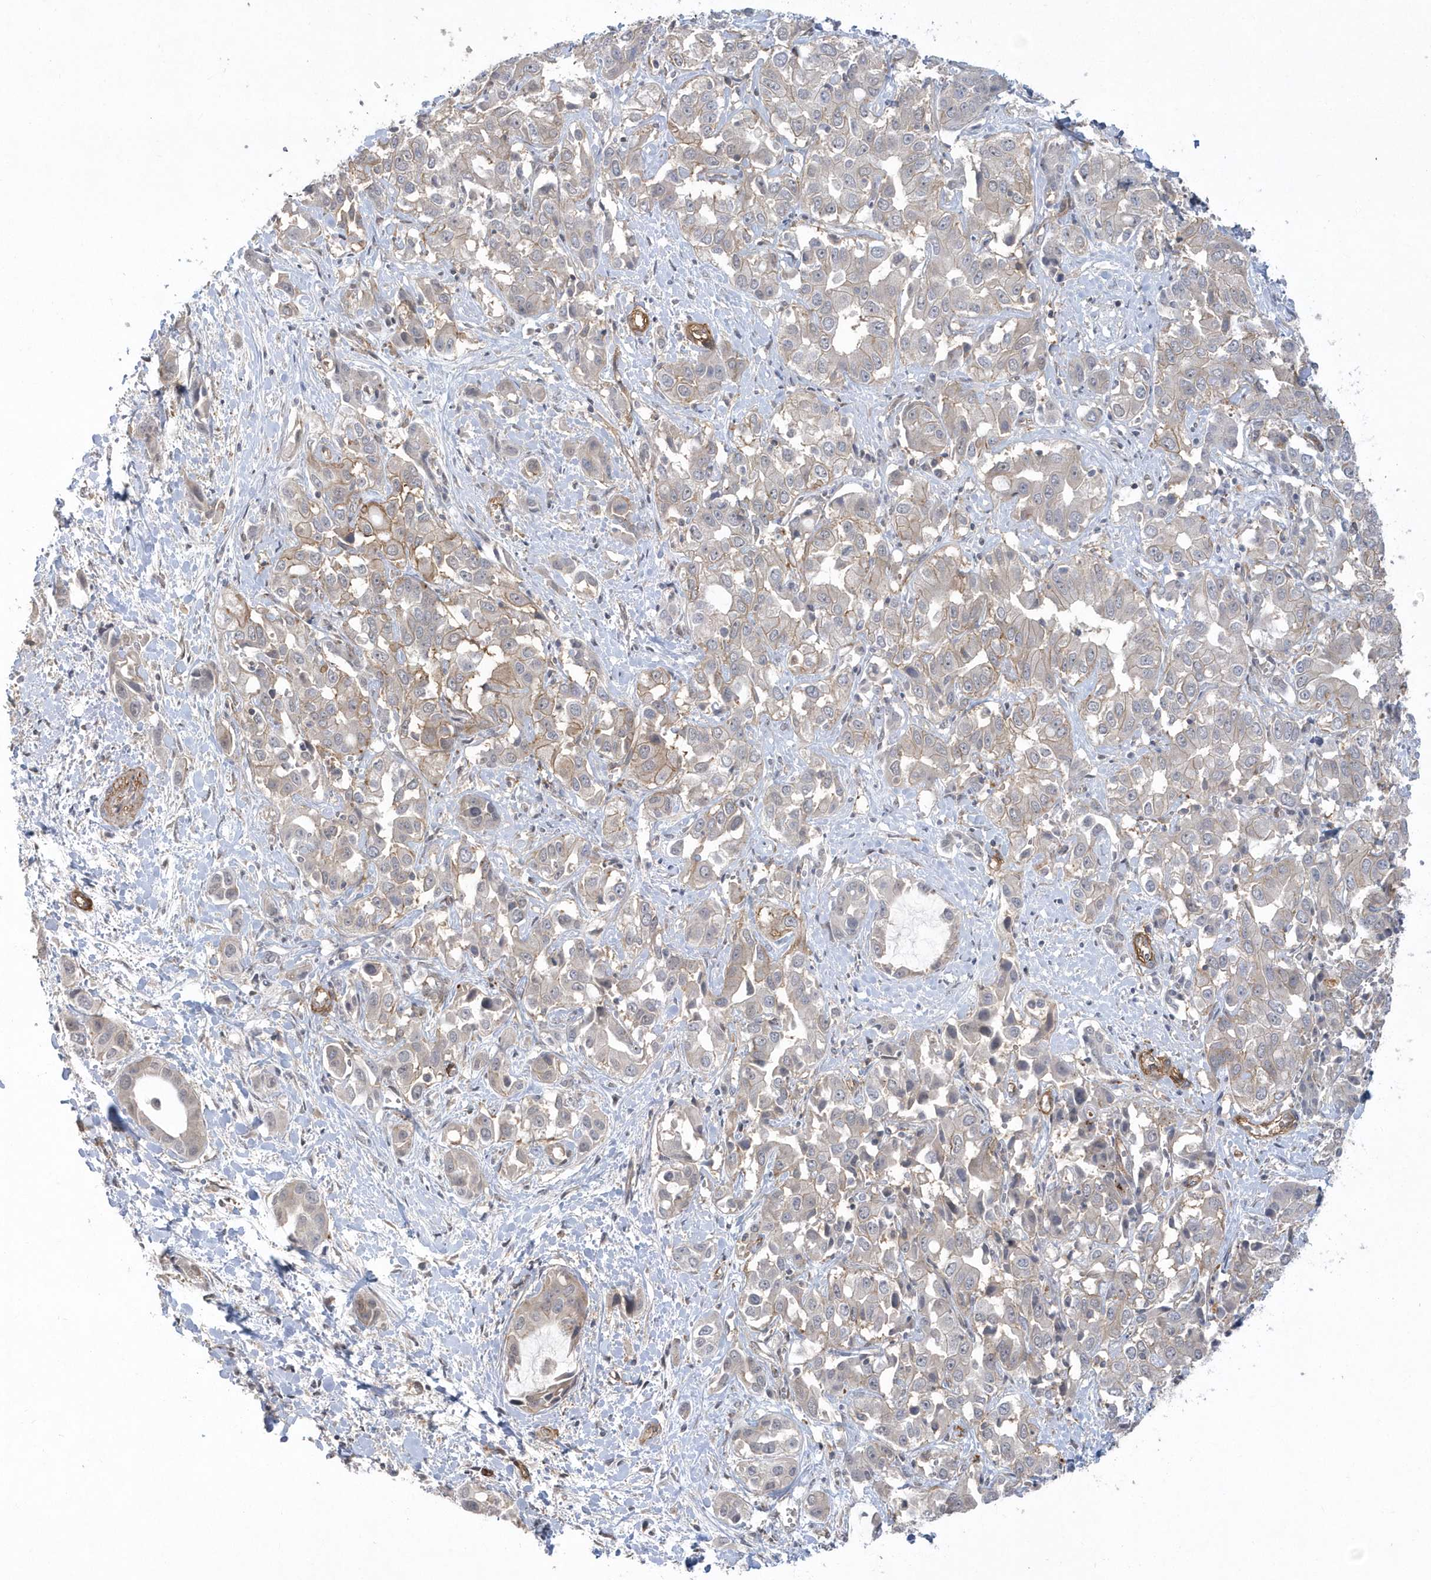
{"staining": {"intensity": "weak", "quantity": "25%-75%", "location": "cytoplasmic/membranous"}, "tissue": "liver cancer", "cell_type": "Tumor cells", "image_type": "cancer", "snomed": [{"axis": "morphology", "description": "Cholangiocarcinoma"}, {"axis": "topography", "description": "Liver"}], "caption": "Liver cholangiocarcinoma stained with a brown dye shows weak cytoplasmic/membranous positive positivity in approximately 25%-75% of tumor cells.", "gene": "CRIP3", "patient": {"sex": "female", "age": 52}}